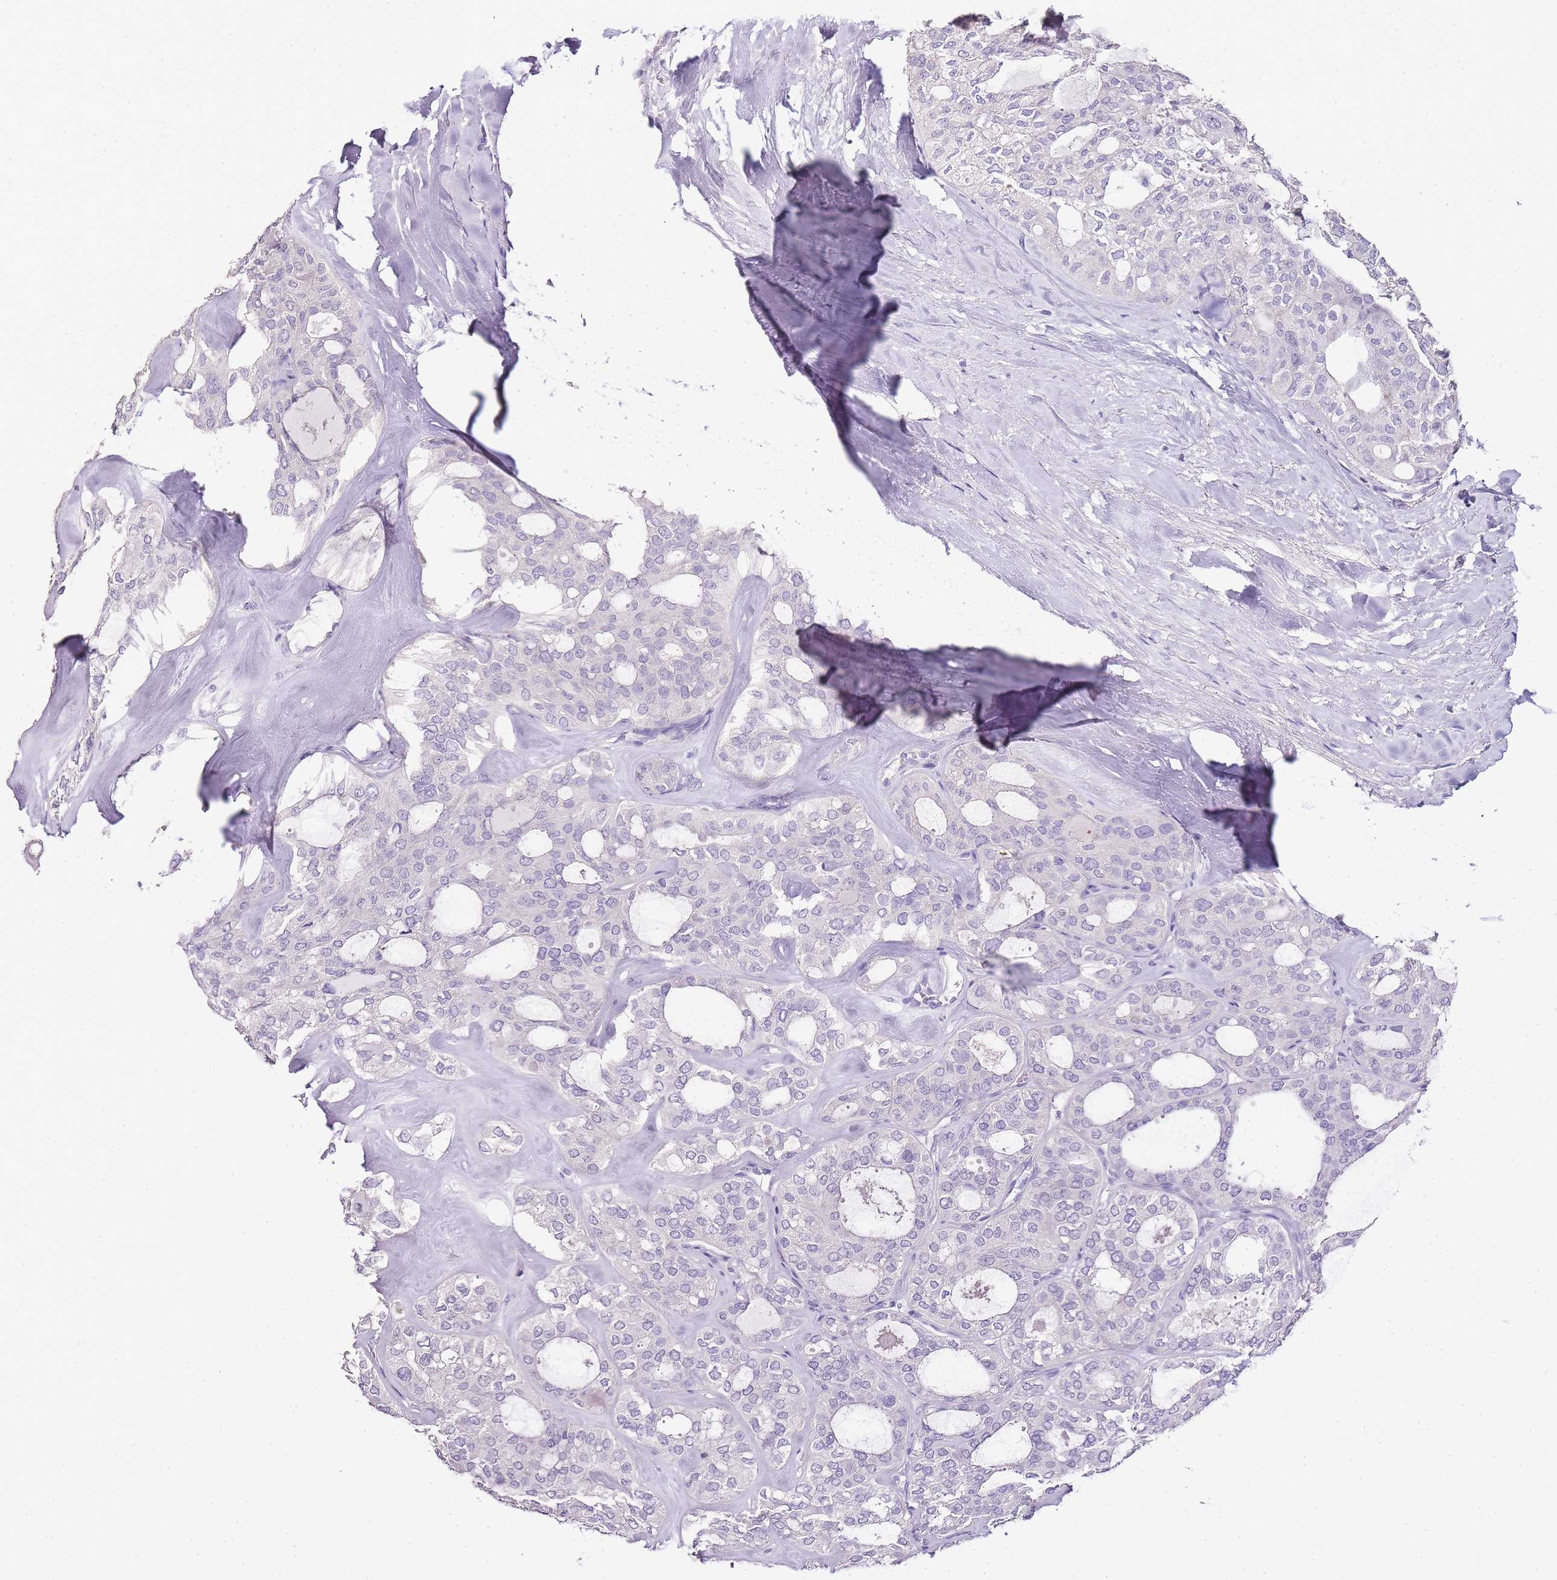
{"staining": {"intensity": "negative", "quantity": "none", "location": "none"}, "tissue": "thyroid cancer", "cell_type": "Tumor cells", "image_type": "cancer", "snomed": [{"axis": "morphology", "description": "Follicular adenoma carcinoma, NOS"}, {"axis": "topography", "description": "Thyroid gland"}], "caption": "Thyroid follicular adenoma carcinoma was stained to show a protein in brown. There is no significant expression in tumor cells.", "gene": "ZBP1", "patient": {"sex": "male", "age": 75}}